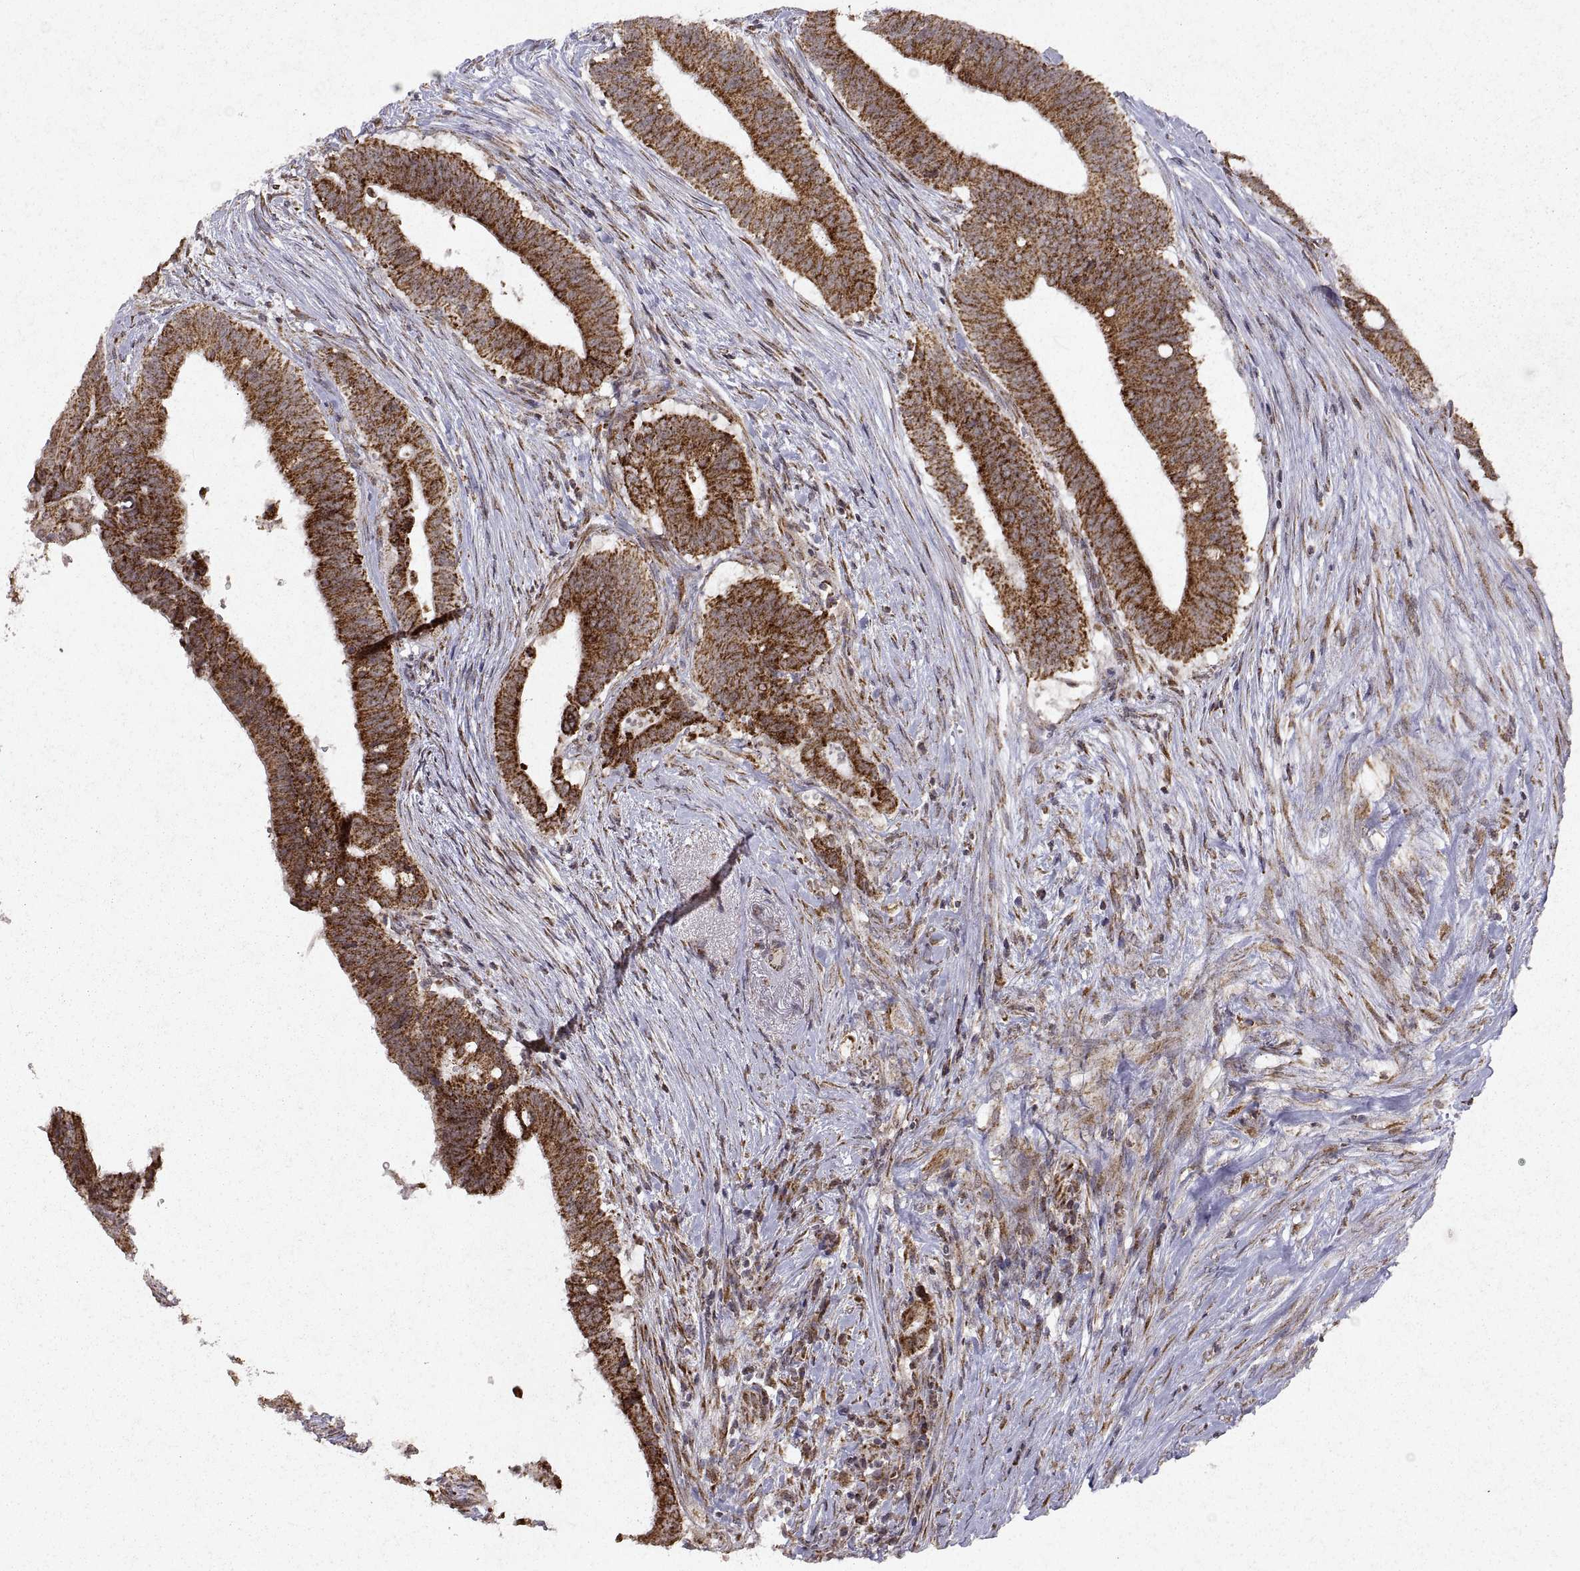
{"staining": {"intensity": "moderate", "quantity": ">75%", "location": "cytoplasmic/membranous"}, "tissue": "colorectal cancer", "cell_type": "Tumor cells", "image_type": "cancer", "snomed": [{"axis": "morphology", "description": "Adenocarcinoma, NOS"}, {"axis": "topography", "description": "Colon"}], "caption": "Tumor cells show medium levels of moderate cytoplasmic/membranous positivity in about >75% of cells in human colorectal cancer. (DAB (3,3'-diaminobenzidine) IHC with brightfield microscopy, high magnification).", "gene": "MANBAL", "patient": {"sex": "female", "age": 43}}